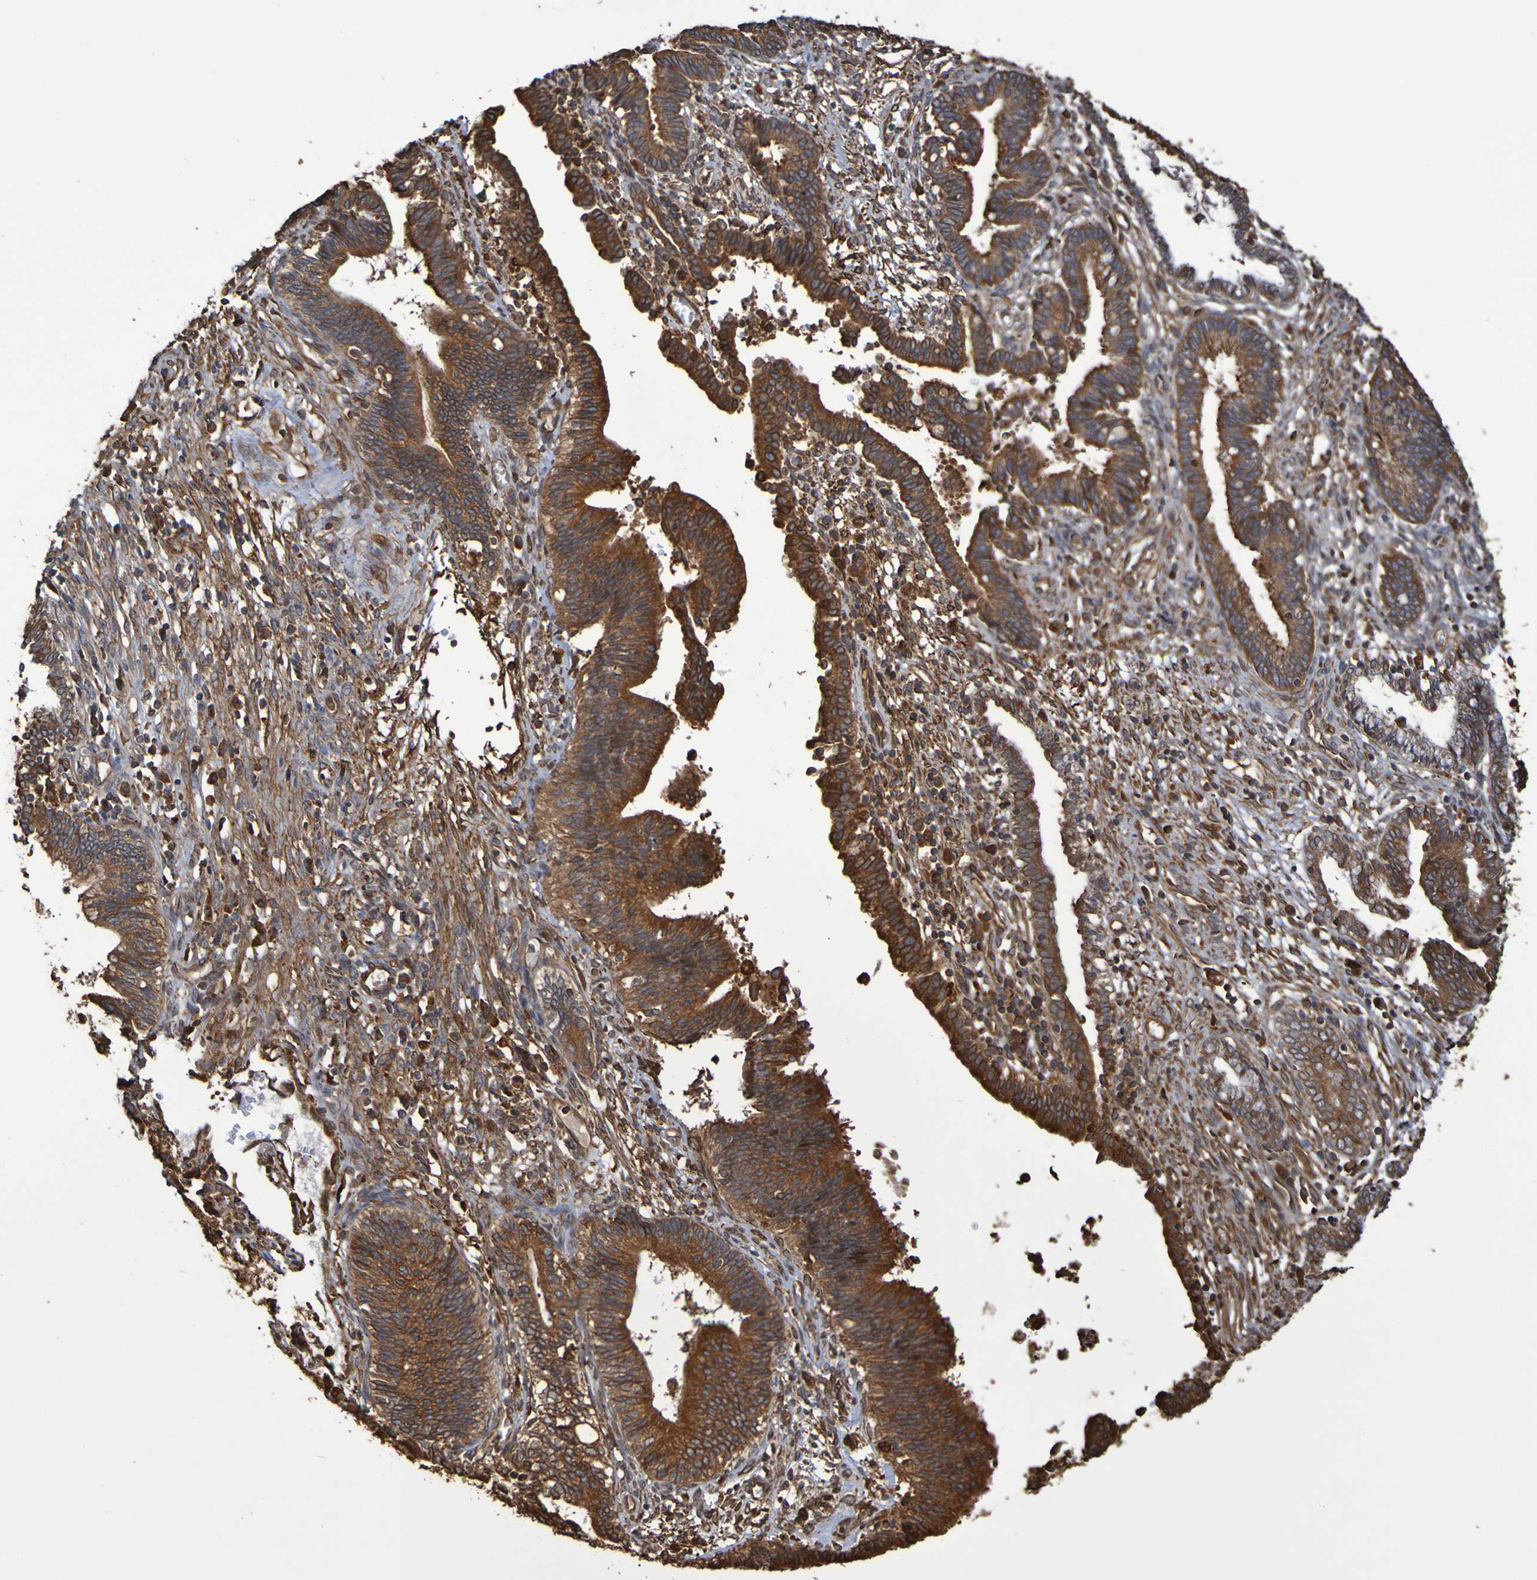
{"staining": {"intensity": "strong", "quantity": ">75%", "location": "cytoplasmic/membranous"}, "tissue": "cervical cancer", "cell_type": "Tumor cells", "image_type": "cancer", "snomed": [{"axis": "morphology", "description": "Adenocarcinoma, NOS"}, {"axis": "topography", "description": "Cervix"}], "caption": "Protein staining of cervical cancer (adenocarcinoma) tissue shows strong cytoplasmic/membranous expression in about >75% of tumor cells.", "gene": "RAB11A", "patient": {"sex": "female", "age": 44}}